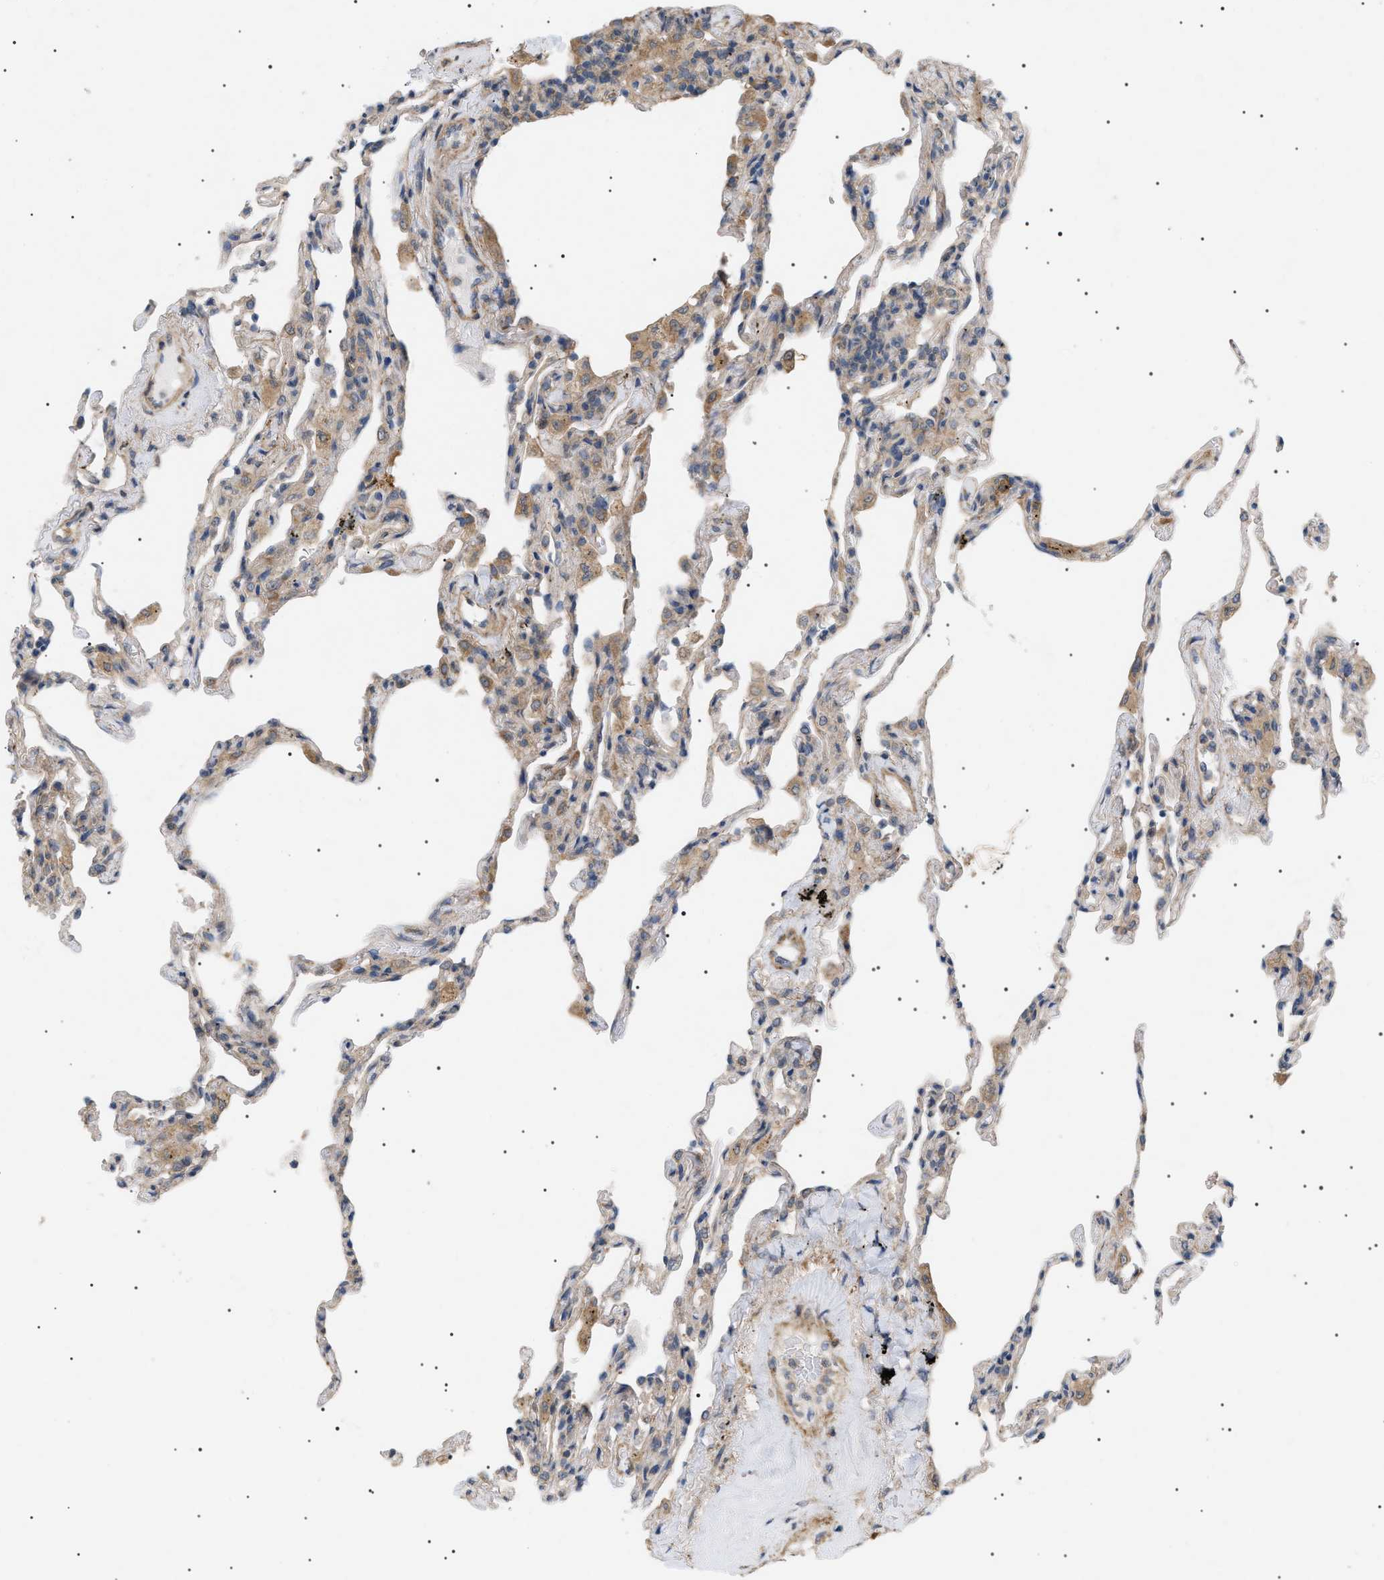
{"staining": {"intensity": "weak", "quantity": "25%-75%", "location": "cytoplasmic/membranous"}, "tissue": "lung", "cell_type": "Alveolar cells", "image_type": "normal", "snomed": [{"axis": "morphology", "description": "Normal tissue, NOS"}, {"axis": "topography", "description": "Lung"}], "caption": "A brown stain shows weak cytoplasmic/membranous staining of a protein in alveolar cells of normal lung. The staining is performed using DAB (3,3'-diaminobenzidine) brown chromogen to label protein expression. The nuclei are counter-stained blue using hematoxylin.", "gene": "IRS2", "patient": {"sex": "male", "age": 59}}